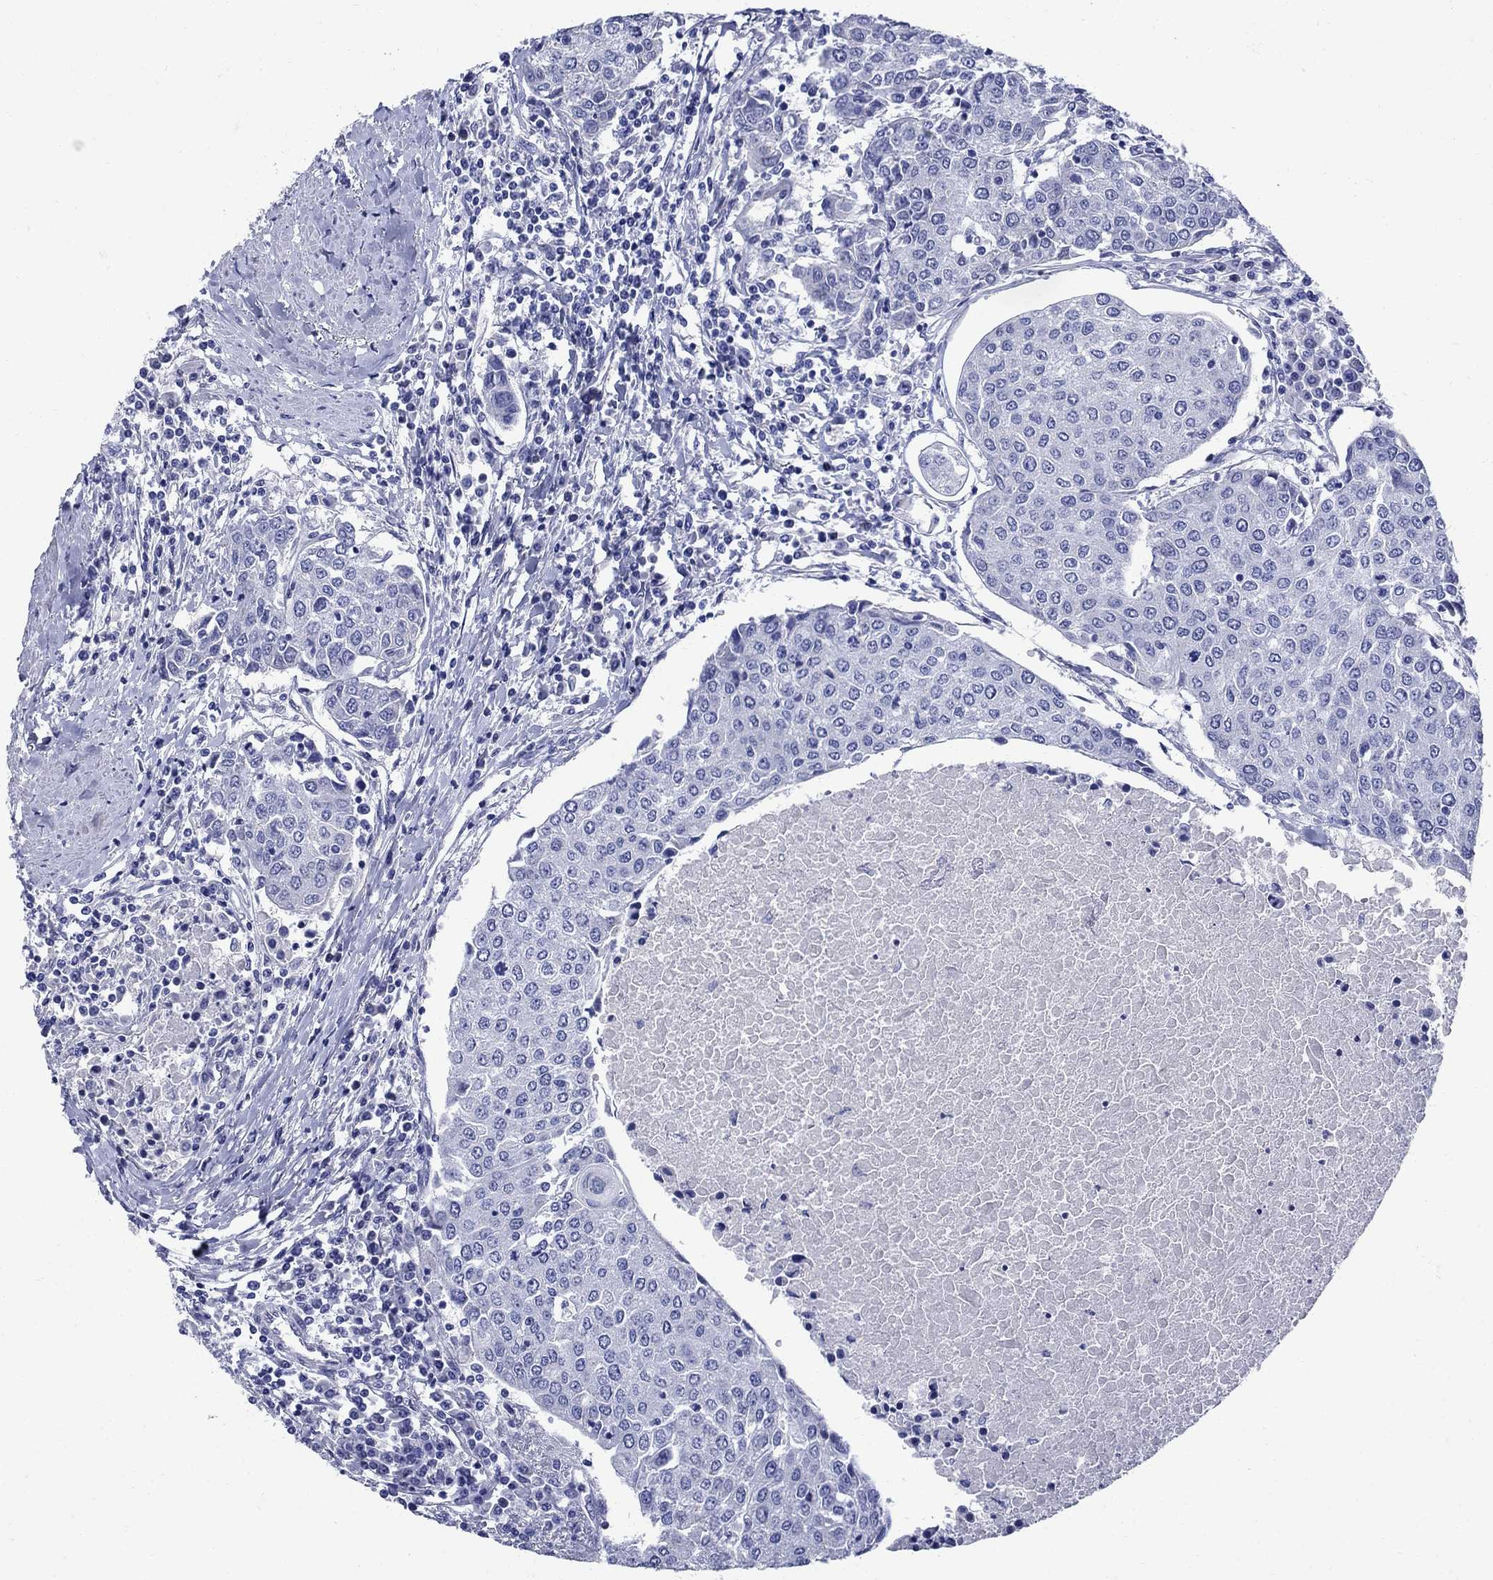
{"staining": {"intensity": "negative", "quantity": "none", "location": "none"}, "tissue": "urothelial cancer", "cell_type": "Tumor cells", "image_type": "cancer", "snomed": [{"axis": "morphology", "description": "Urothelial carcinoma, High grade"}, {"axis": "topography", "description": "Urinary bladder"}], "caption": "This image is of high-grade urothelial carcinoma stained with immunohistochemistry (IHC) to label a protein in brown with the nuclei are counter-stained blue. There is no positivity in tumor cells.", "gene": "SMCP", "patient": {"sex": "female", "age": 85}}